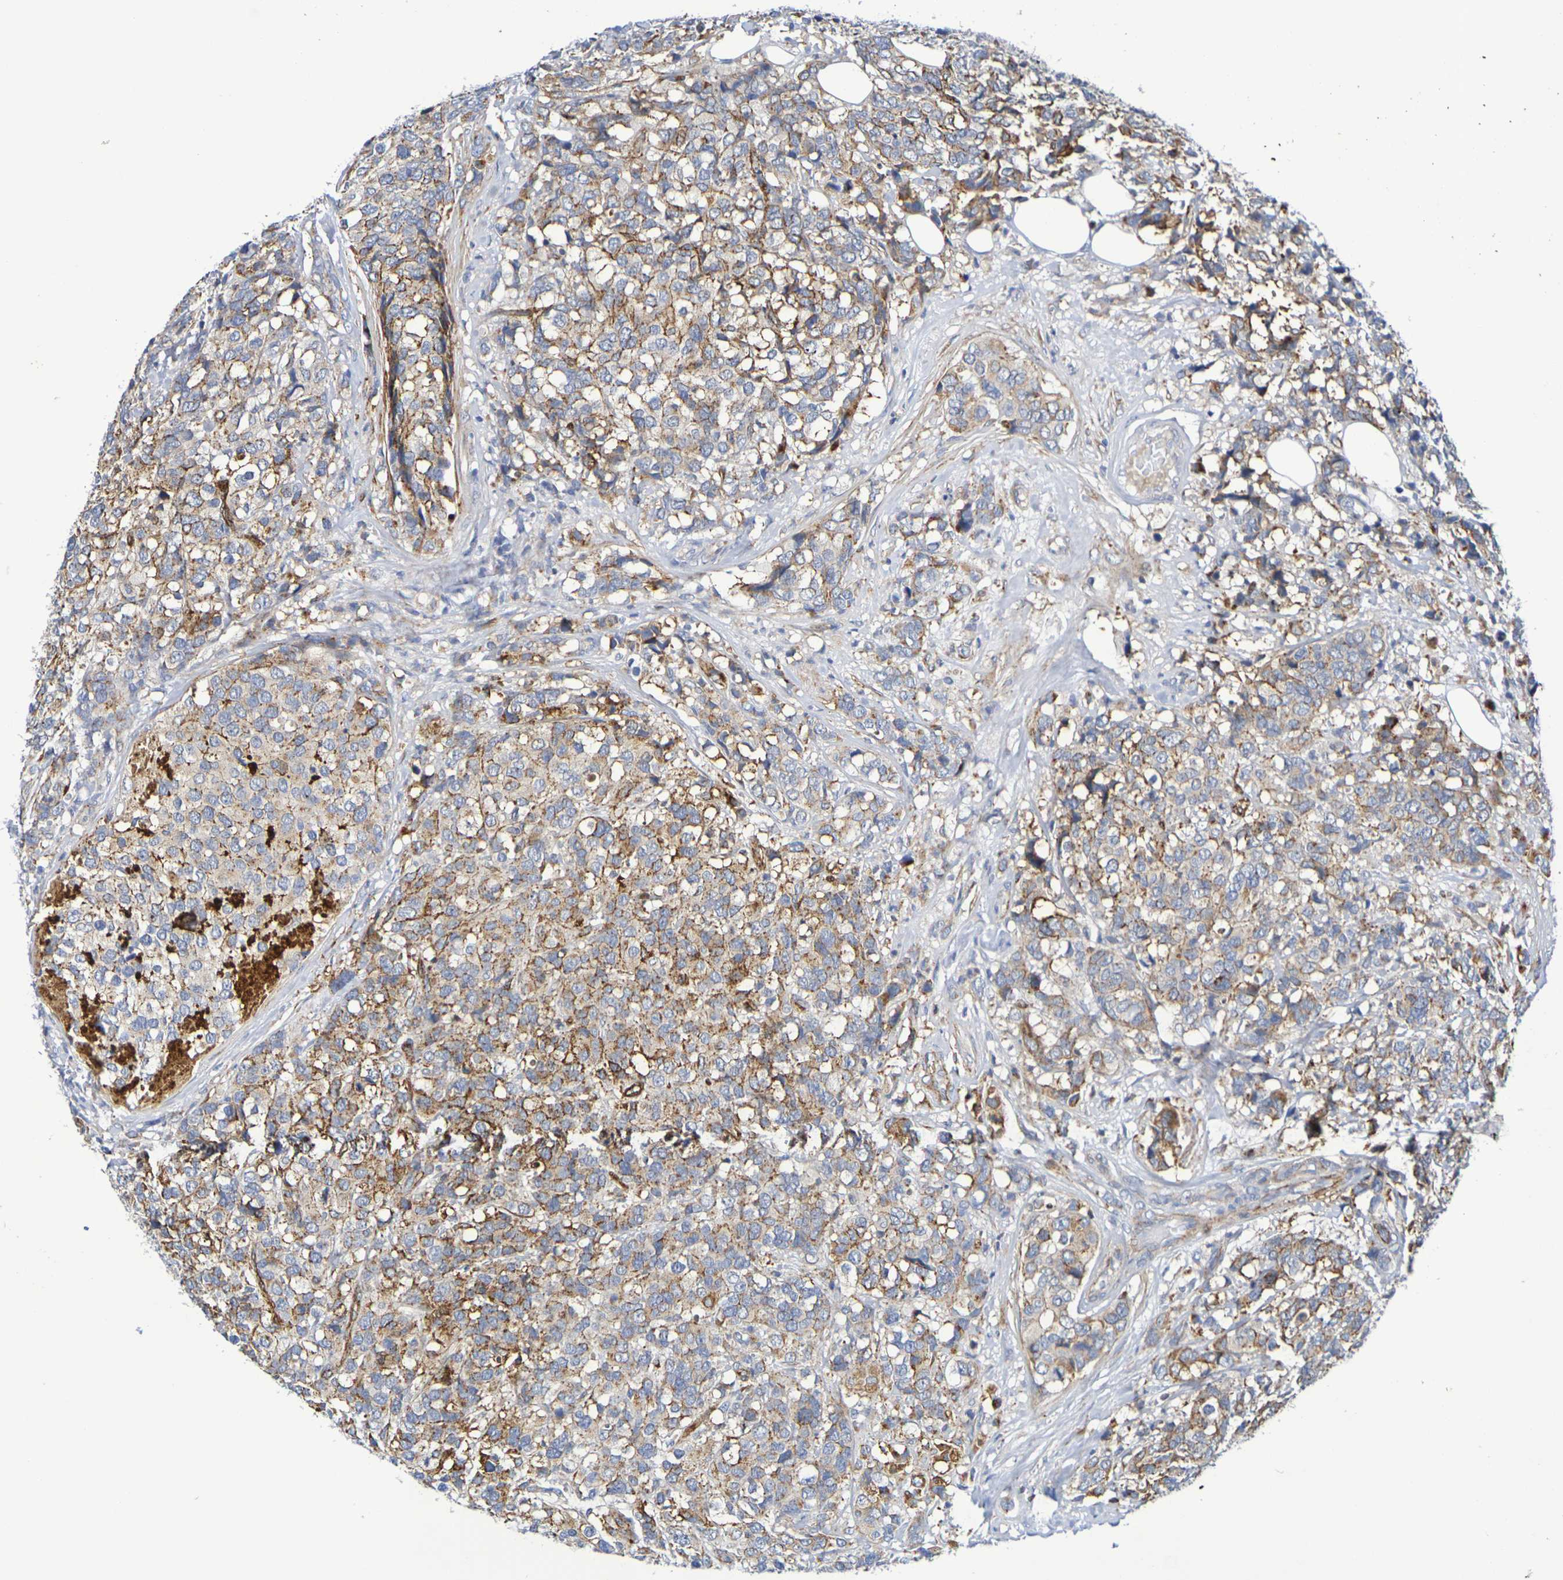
{"staining": {"intensity": "moderate", "quantity": ">75%", "location": "cytoplasmic/membranous"}, "tissue": "breast cancer", "cell_type": "Tumor cells", "image_type": "cancer", "snomed": [{"axis": "morphology", "description": "Lobular carcinoma"}, {"axis": "topography", "description": "Breast"}], "caption": "Moderate cytoplasmic/membranous expression for a protein is present in about >75% of tumor cells of lobular carcinoma (breast) using IHC.", "gene": "SDC4", "patient": {"sex": "female", "age": 59}}